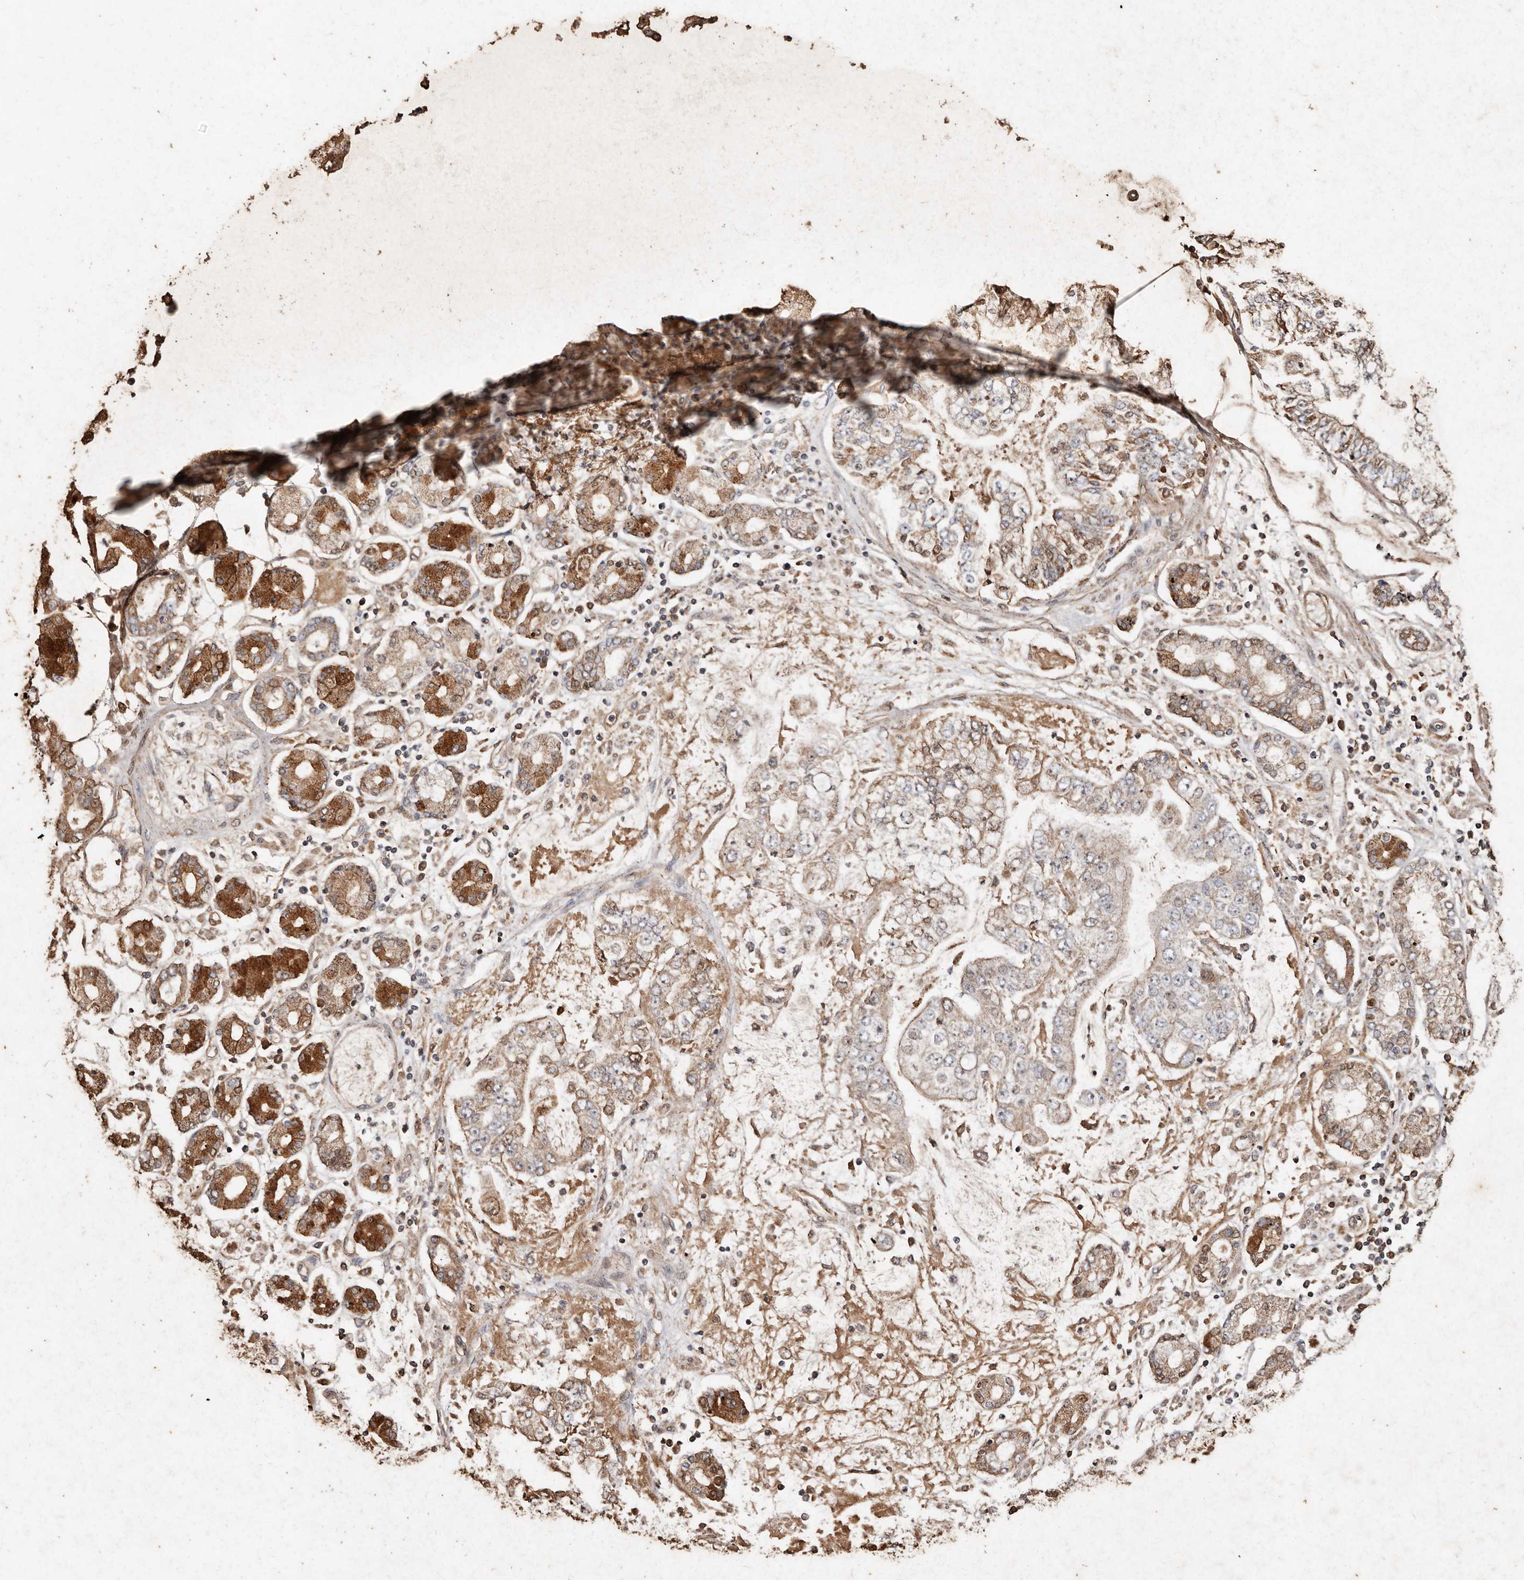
{"staining": {"intensity": "weak", "quantity": ">75%", "location": "cytoplasmic/membranous"}, "tissue": "stomach cancer", "cell_type": "Tumor cells", "image_type": "cancer", "snomed": [{"axis": "morphology", "description": "Adenocarcinoma, NOS"}, {"axis": "topography", "description": "Stomach"}], "caption": "Approximately >75% of tumor cells in human stomach adenocarcinoma display weak cytoplasmic/membranous protein staining as visualized by brown immunohistochemical staining.", "gene": "FARS2", "patient": {"sex": "male", "age": 76}}